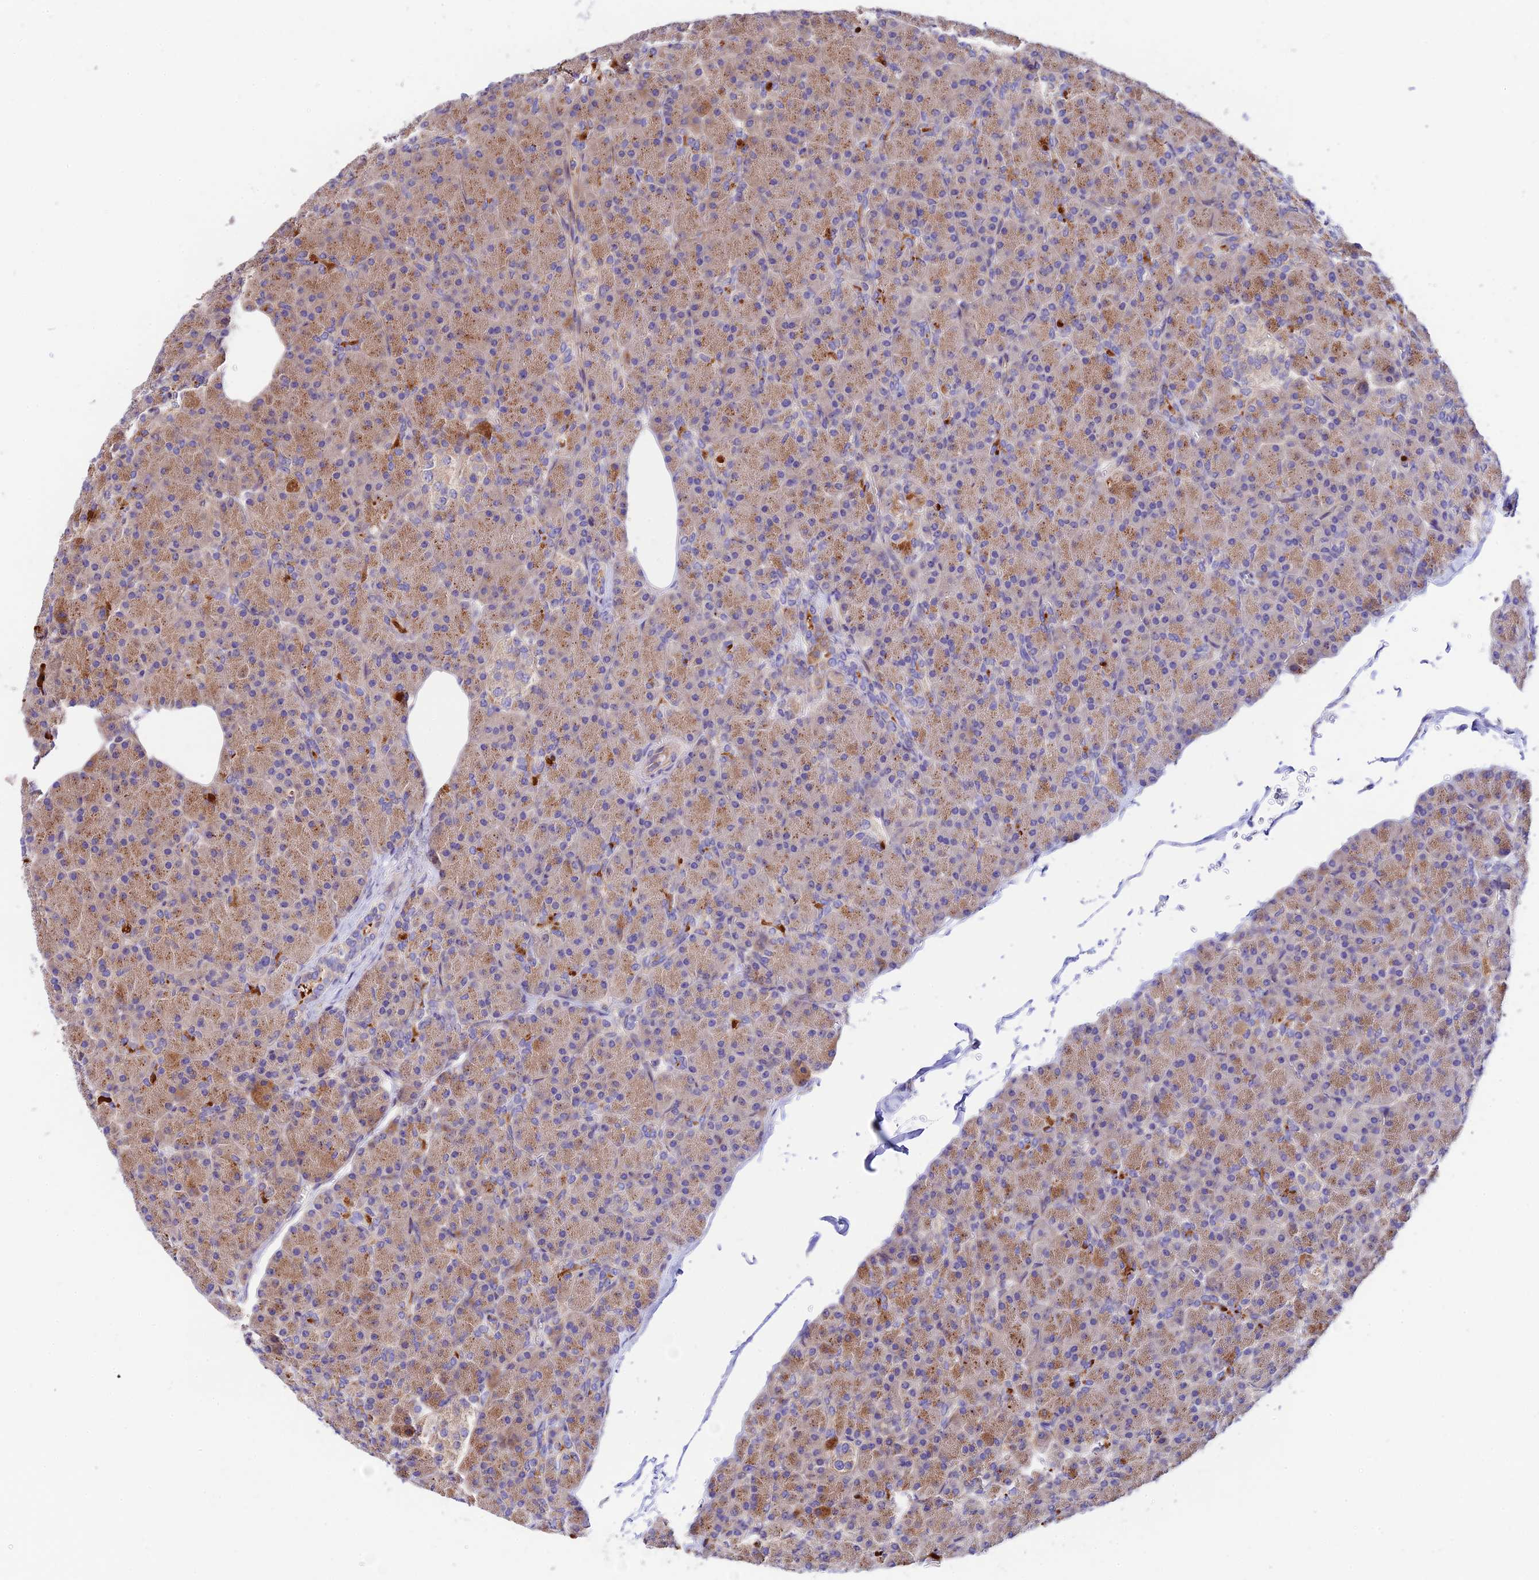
{"staining": {"intensity": "moderate", "quantity": ">75%", "location": "cytoplasmic/membranous"}, "tissue": "pancreas", "cell_type": "Exocrine glandular cells", "image_type": "normal", "snomed": [{"axis": "morphology", "description": "Normal tissue, NOS"}, {"axis": "topography", "description": "Pancreas"}], "caption": "DAB immunohistochemical staining of unremarkable pancreas reveals moderate cytoplasmic/membranous protein positivity in about >75% of exocrine glandular cells.", "gene": "VPS13C", "patient": {"sex": "female", "age": 43}}